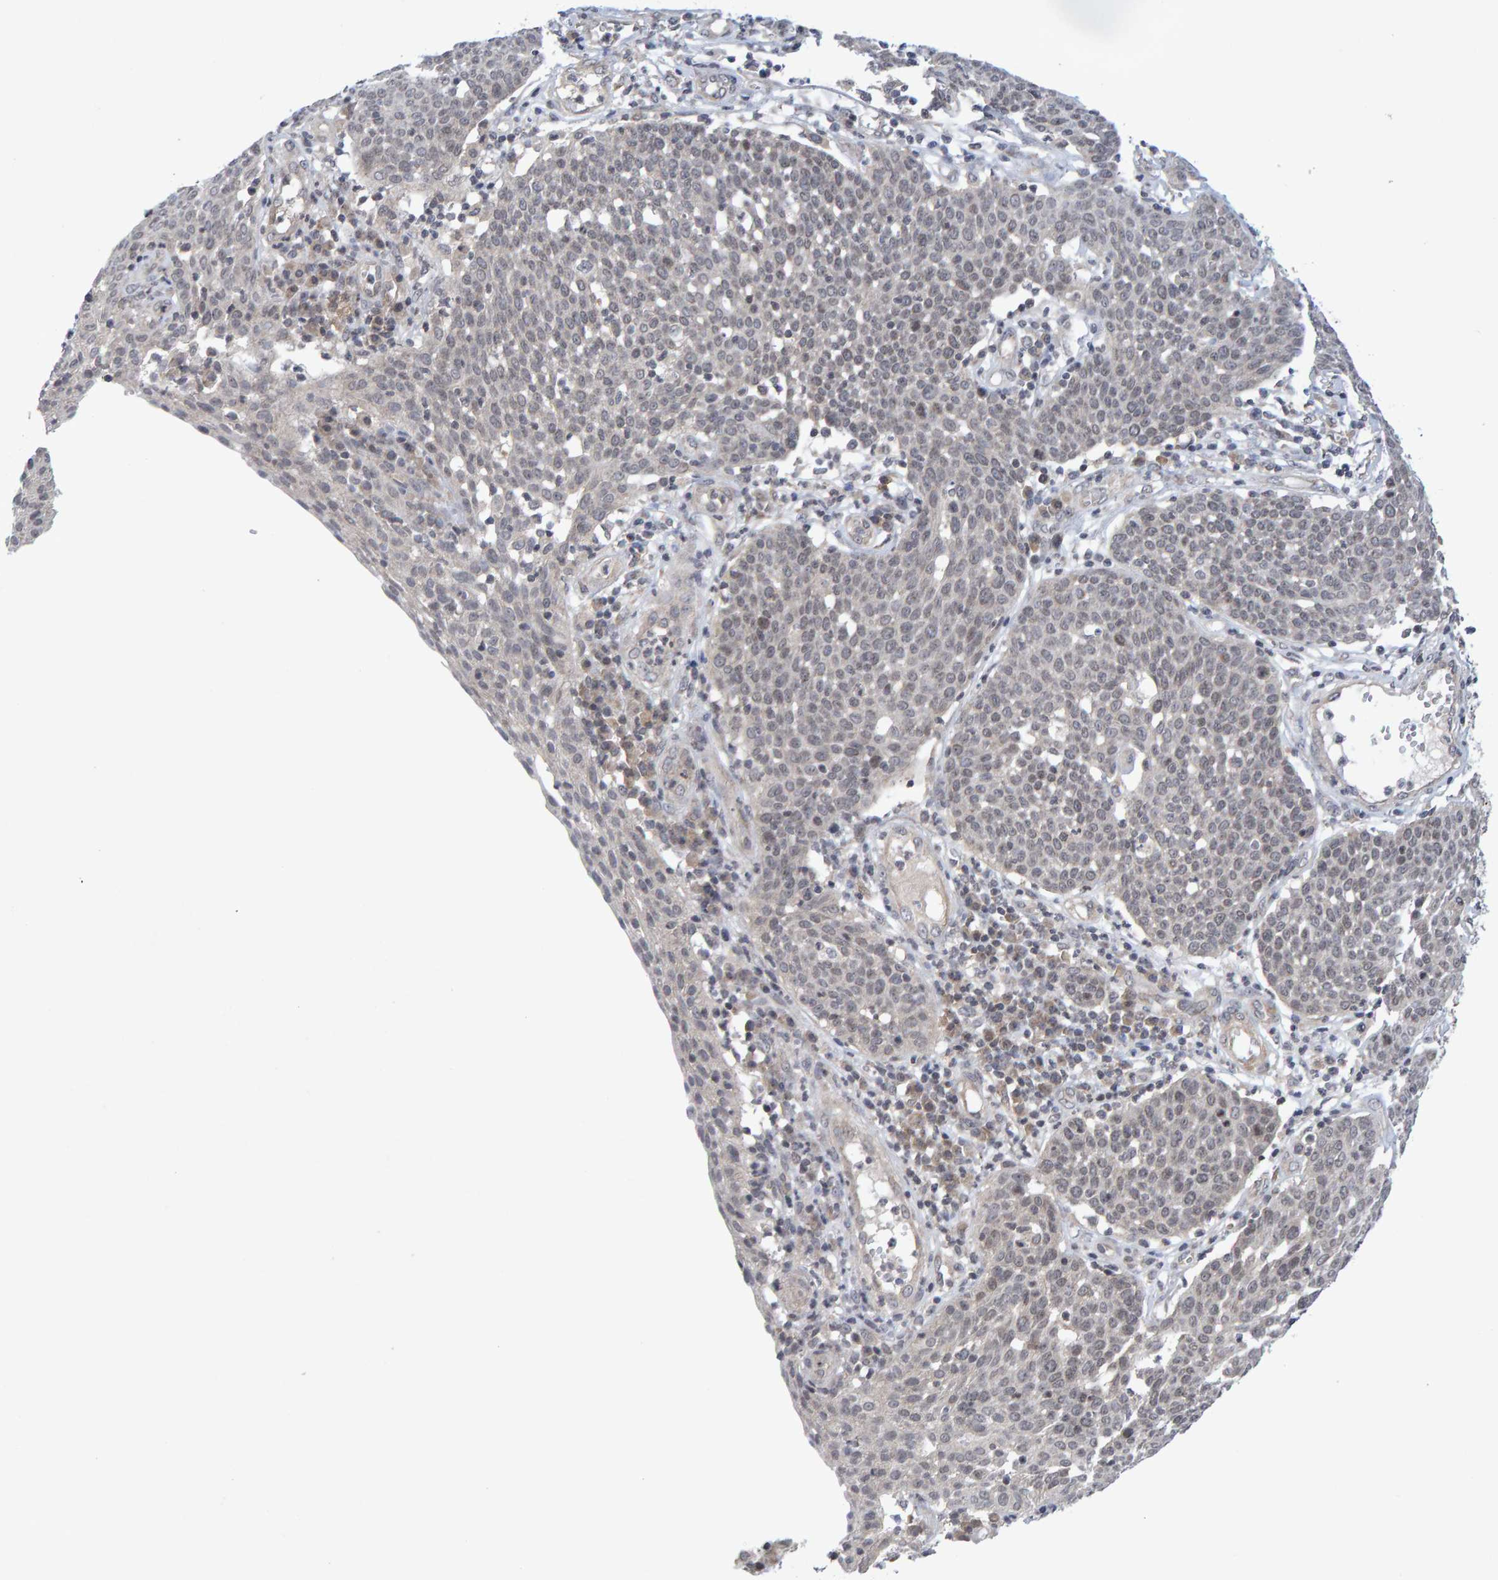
{"staining": {"intensity": "negative", "quantity": "none", "location": "none"}, "tissue": "cervical cancer", "cell_type": "Tumor cells", "image_type": "cancer", "snomed": [{"axis": "morphology", "description": "Squamous cell carcinoma, NOS"}, {"axis": "topography", "description": "Cervix"}], "caption": "Cervical squamous cell carcinoma was stained to show a protein in brown. There is no significant staining in tumor cells.", "gene": "CDH2", "patient": {"sex": "female", "age": 34}}